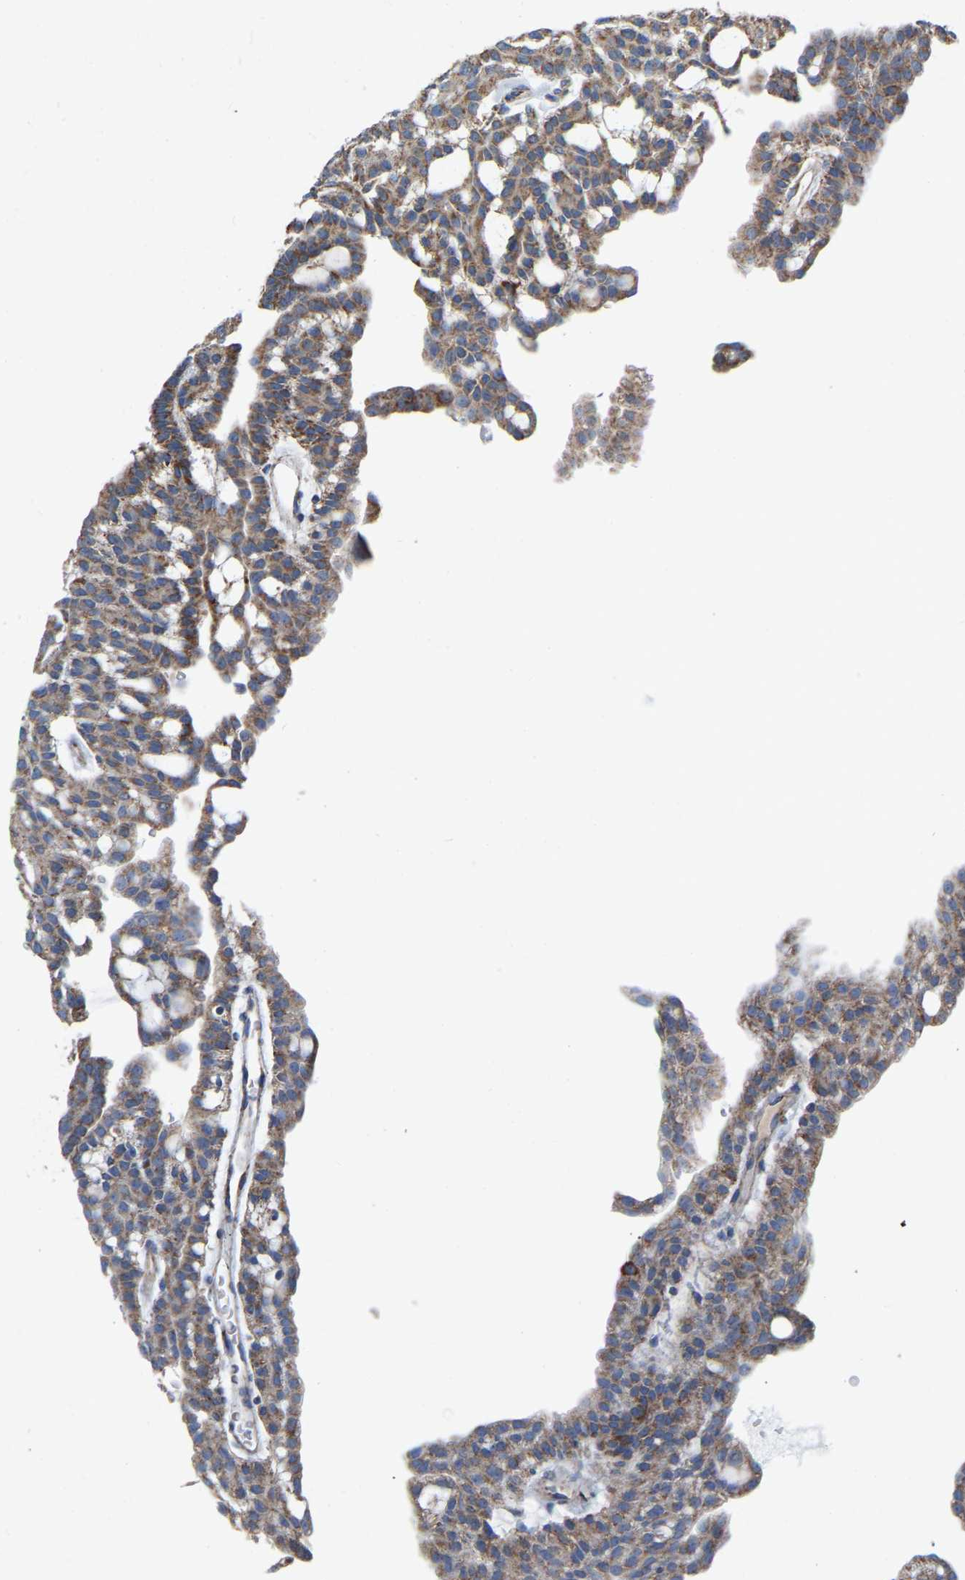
{"staining": {"intensity": "weak", "quantity": ">75%", "location": "cytoplasmic/membranous"}, "tissue": "renal cancer", "cell_type": "Tumor cells", "image_type": "cancer", "snomed": [{"axis": "morphology", "description": "Adenocarcinoma, NOS"}, {"axis": "topography", "description": "Kidney"}], "caption": "Human renal cancer (adenocarcinoma) stained with a protein marker displays weak staining in tumor cells.", "gene": "CBLB", "patient": {"sex": "male", "age": 63}}